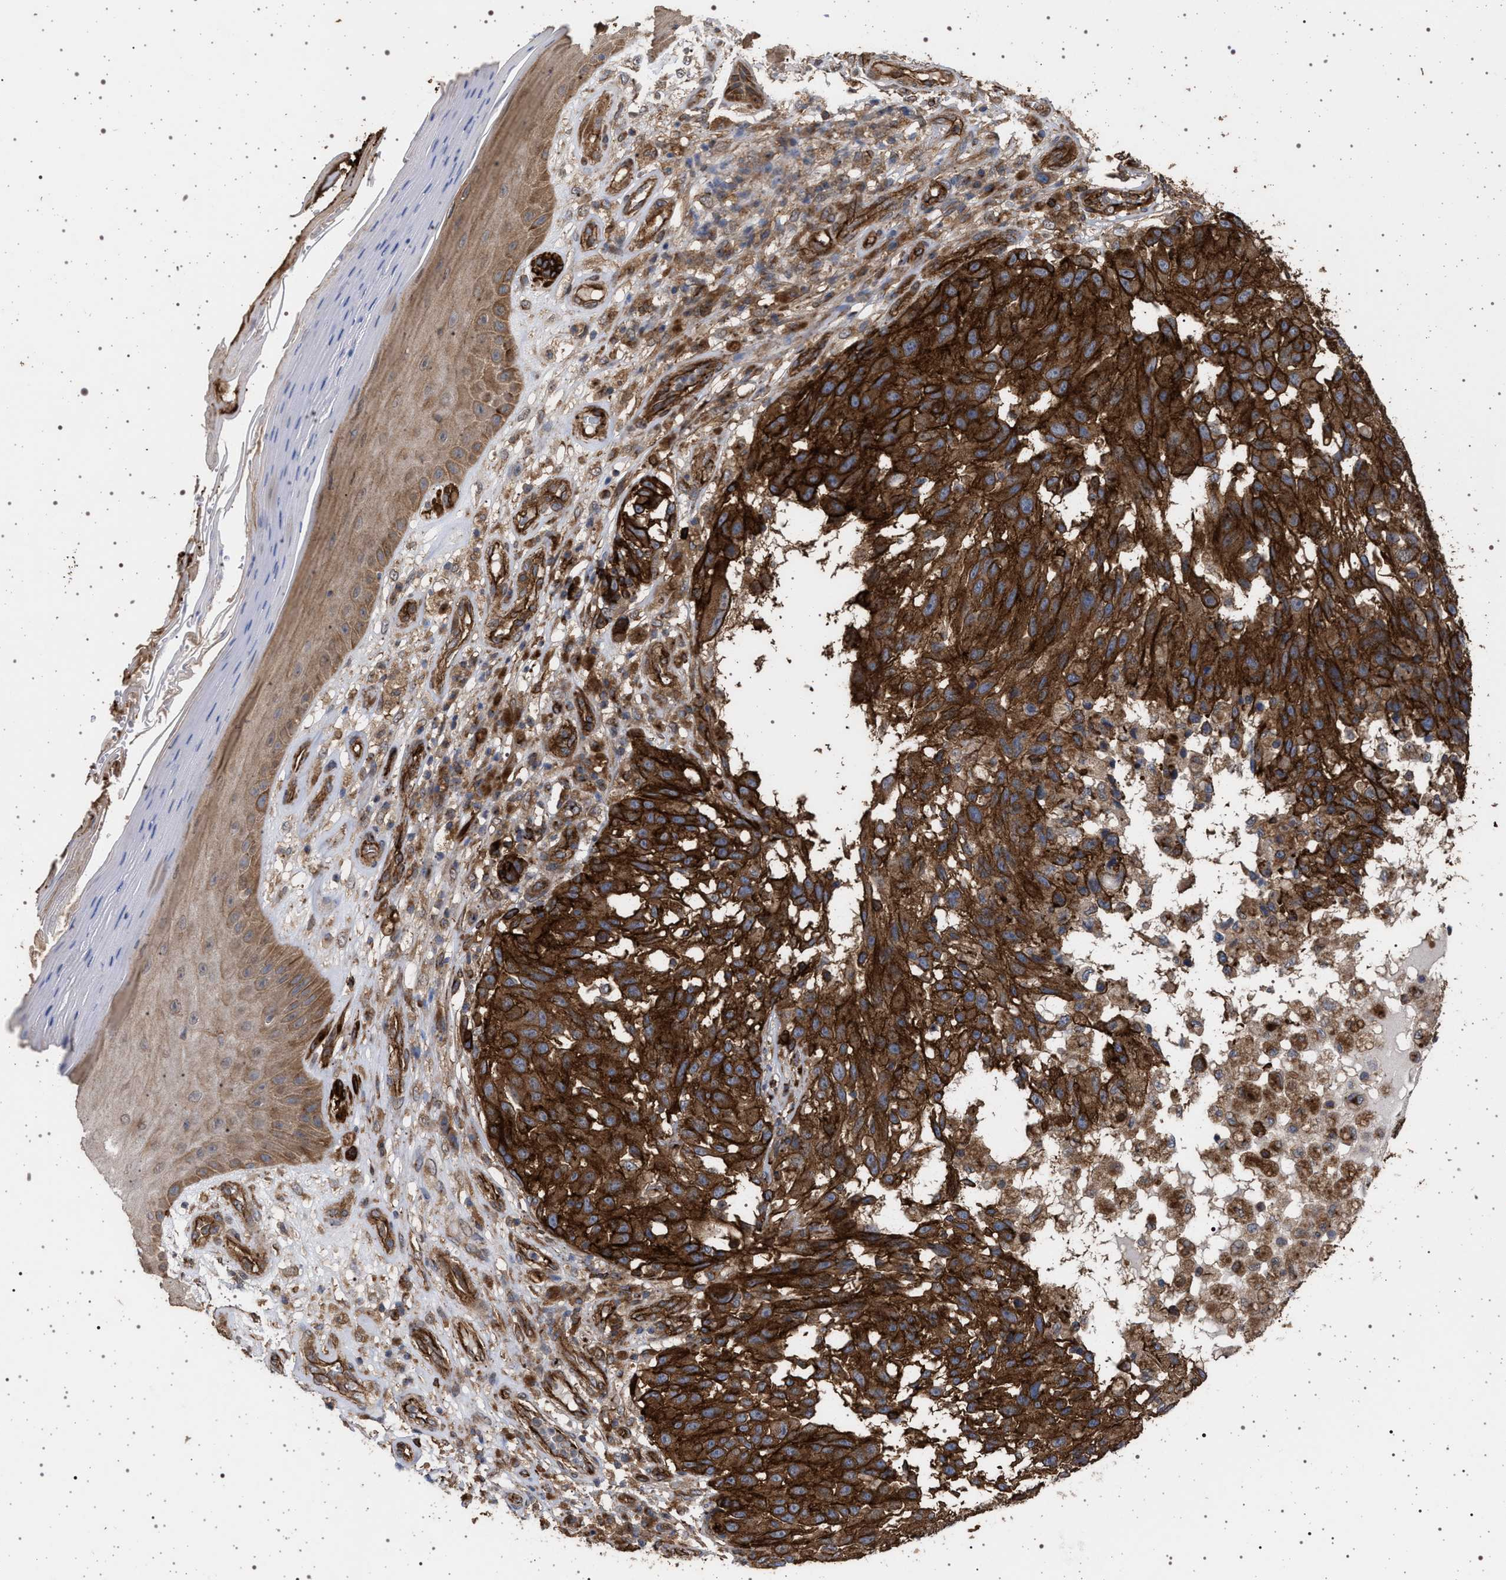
{"staining": {"intensity": "strong", "quantity": ">75%", "location": "cytoplasmic/membranous"}, "tissue": "melanoma", "cell_type": "Tumor cells", "image_type": "cancer", "snomed": [{"axis": "morphology", "description": "Malignant melanoma, NOS"}, {"axis": "topography", "description": "Skin"}], "caption": "Strong cytoplasmic/membranous staining is present in approximately >75% of tumor cells in malignant melanoma. (Brightfield microscopy of DAB IHC at high magnification).", "gene": "IFT20", "patient": {"sex": "female", "age": 73}}